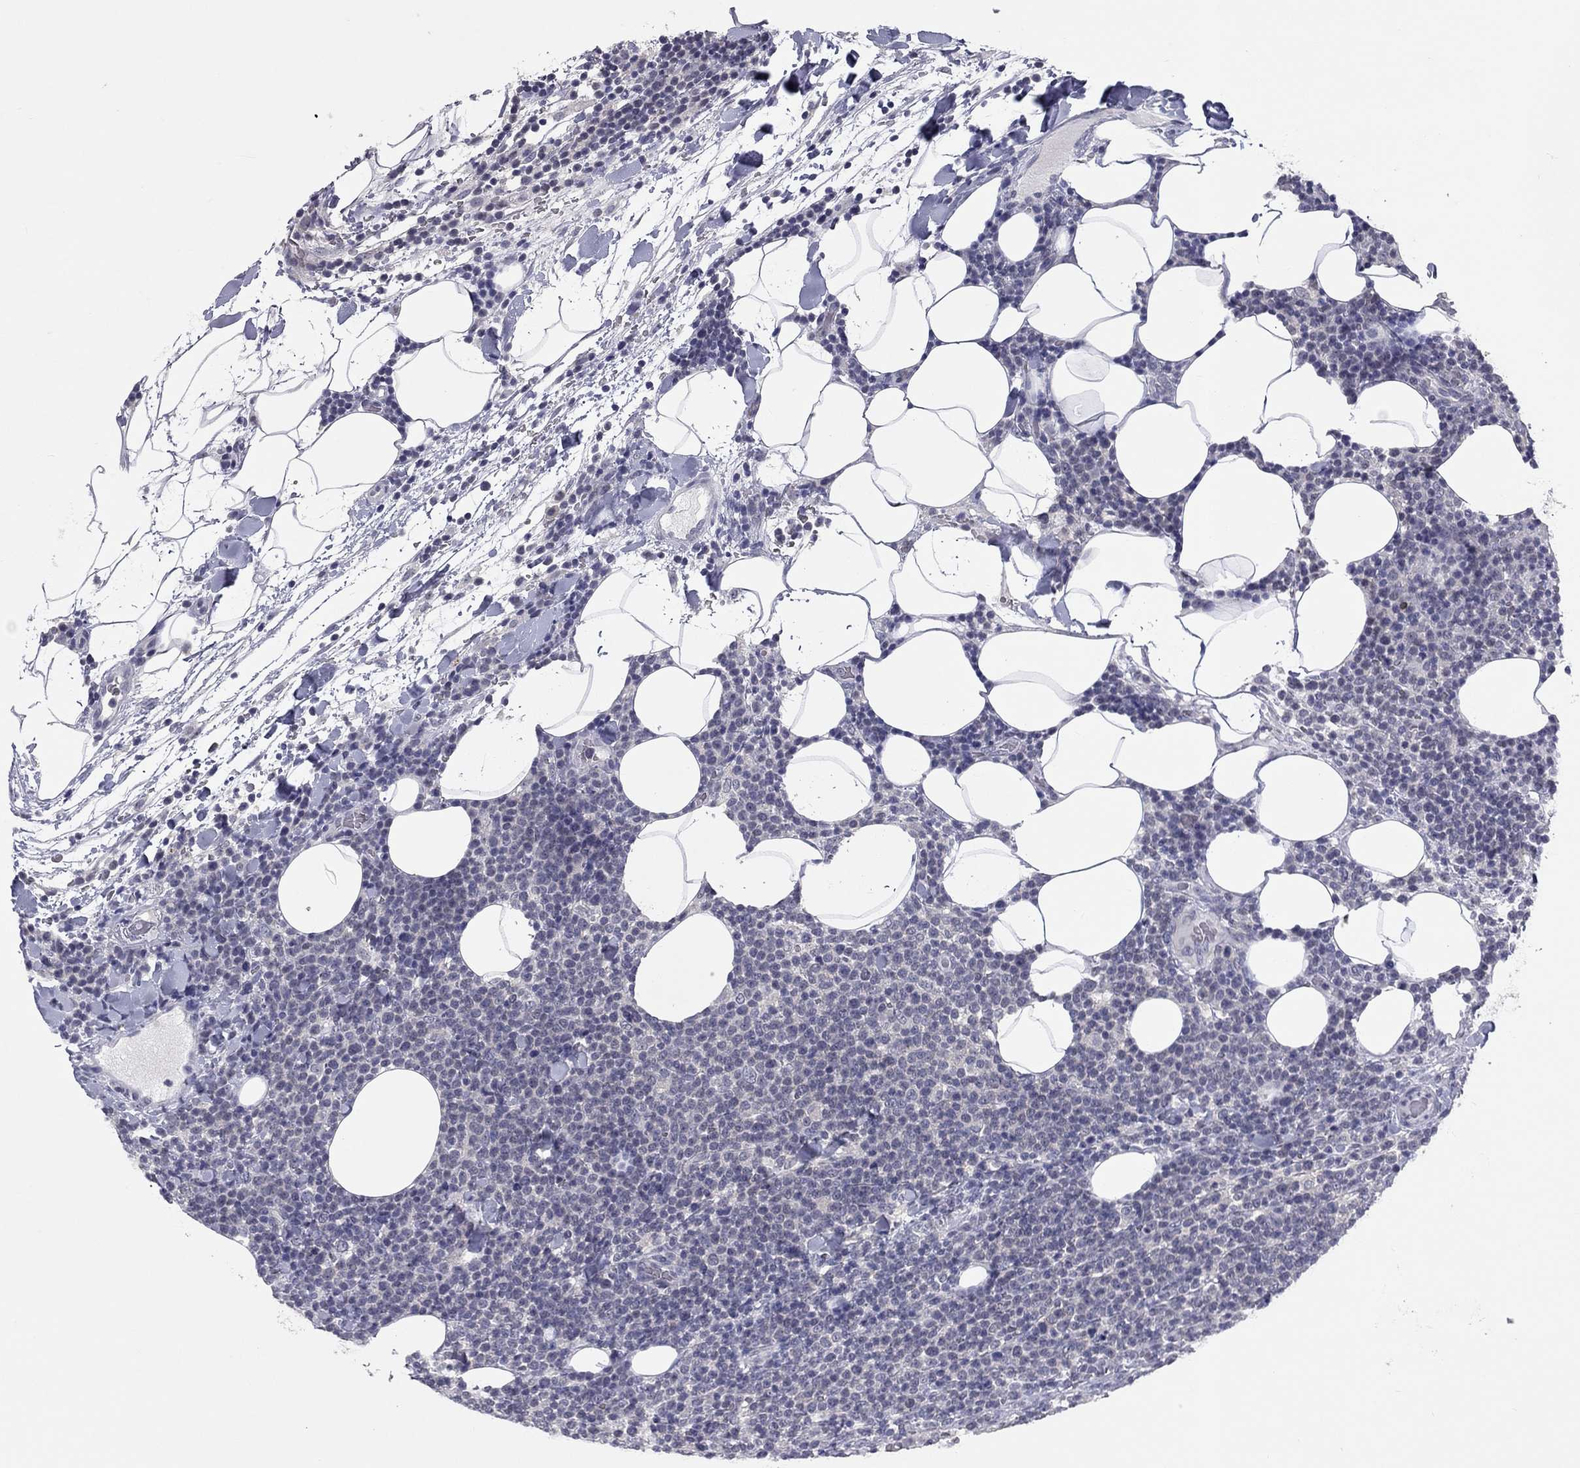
{"staining": {"intensity": "negative", "quantity": "none", "location": "none"}, "tissue": "lymphoma", "cell_type": "Tumor cells", "image_type": "cancer", "snomed": [{"axis": "morphology", "description": "Malignant lymphoma, non-Hodgkin's type, High grade"}, {"axis": "topography", "description": "Lymph node"}], "caption": "Tumor cells show no significant expression in lymphoma.", "gene": "SHOC2", "patient": {"sex": "male", "age": 61}}